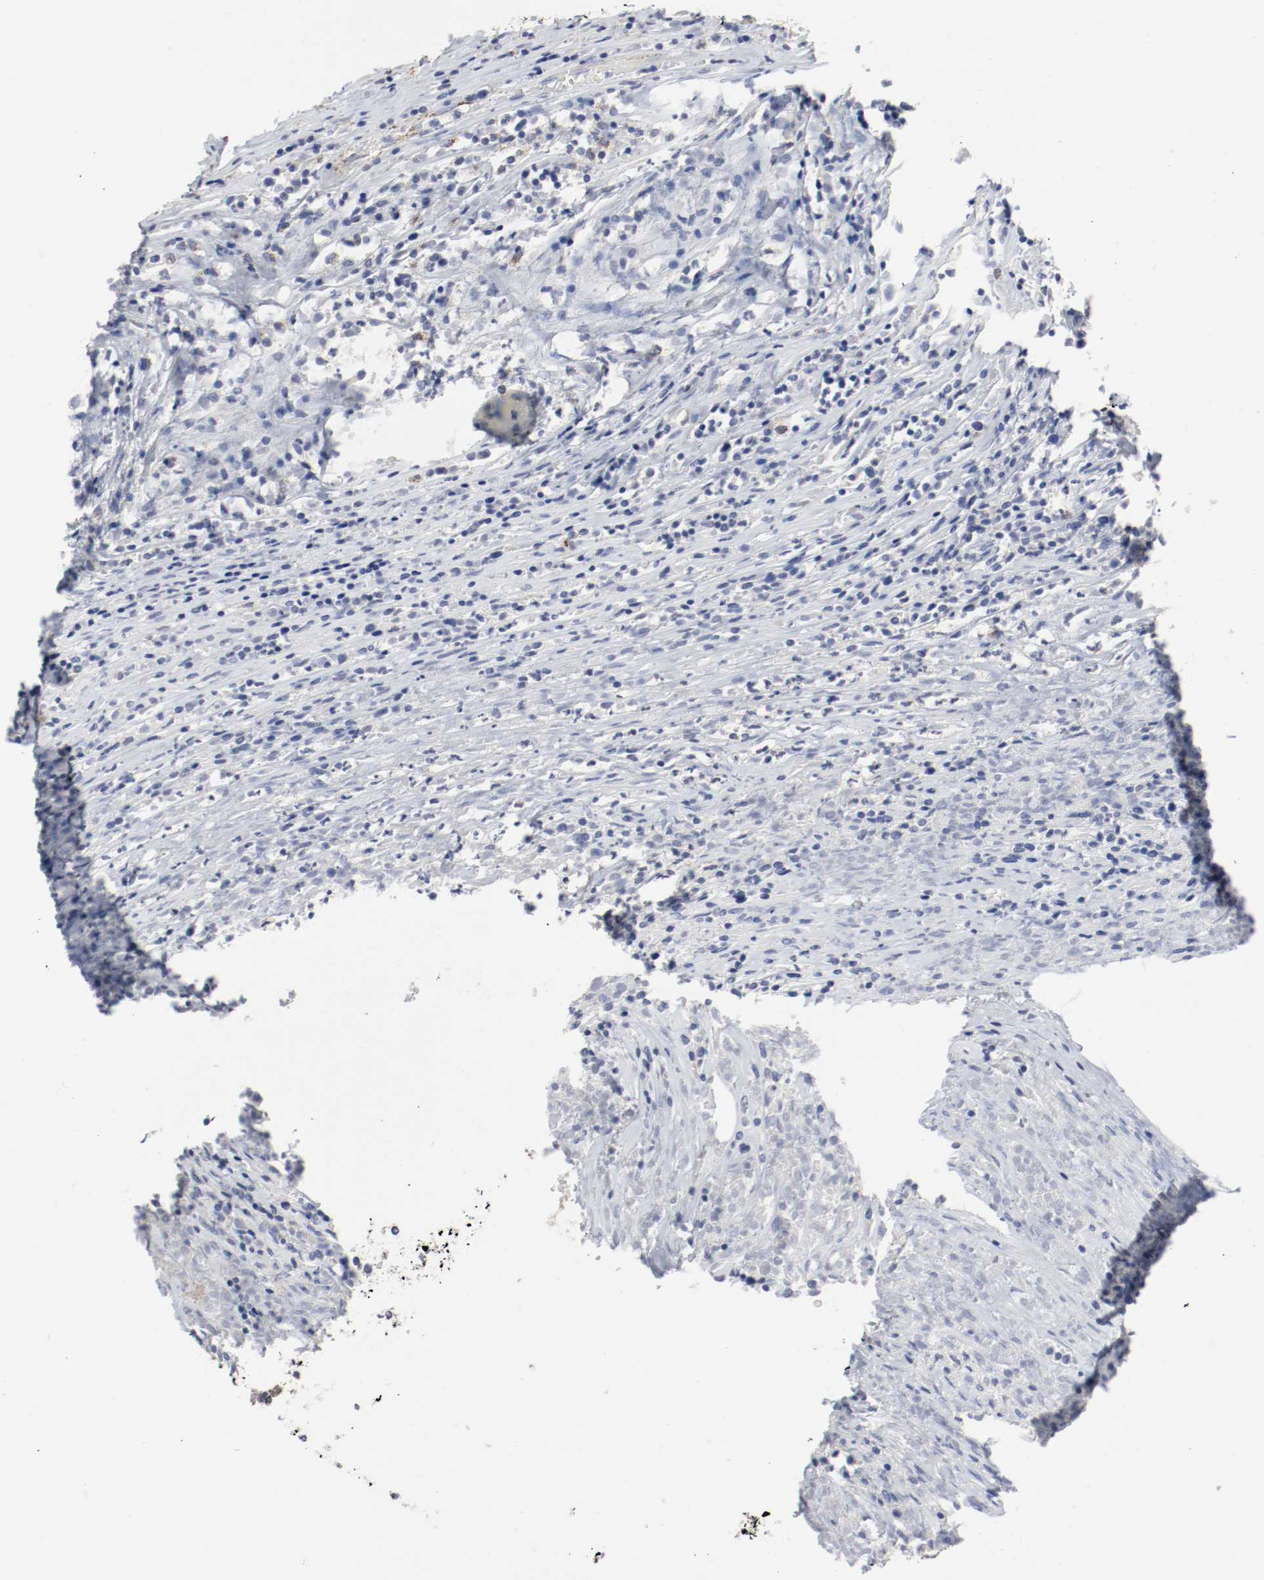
{"staining": {"intensity": "strong", "quantity": "25%-75%", "location": "cytoplasmic/membranous"}, "tissue": "lymphoma", "cell_type": "Tumor cells", "image_type": "cancer", "snomed": [{"axis": "morphology", "description": "Malignant lymphoma, non-Hodgkin's type, High grade"}, {"axis": "topography", "description": "Lymph node"}], "caption": "Protein staining of lymphoma tissue reveals strong cytoplasmic/membranous staining in approximately 25%-75% of tumor cells.", "gene": "AFG3L2", "patient": {"sex": "female", "age": 73}}